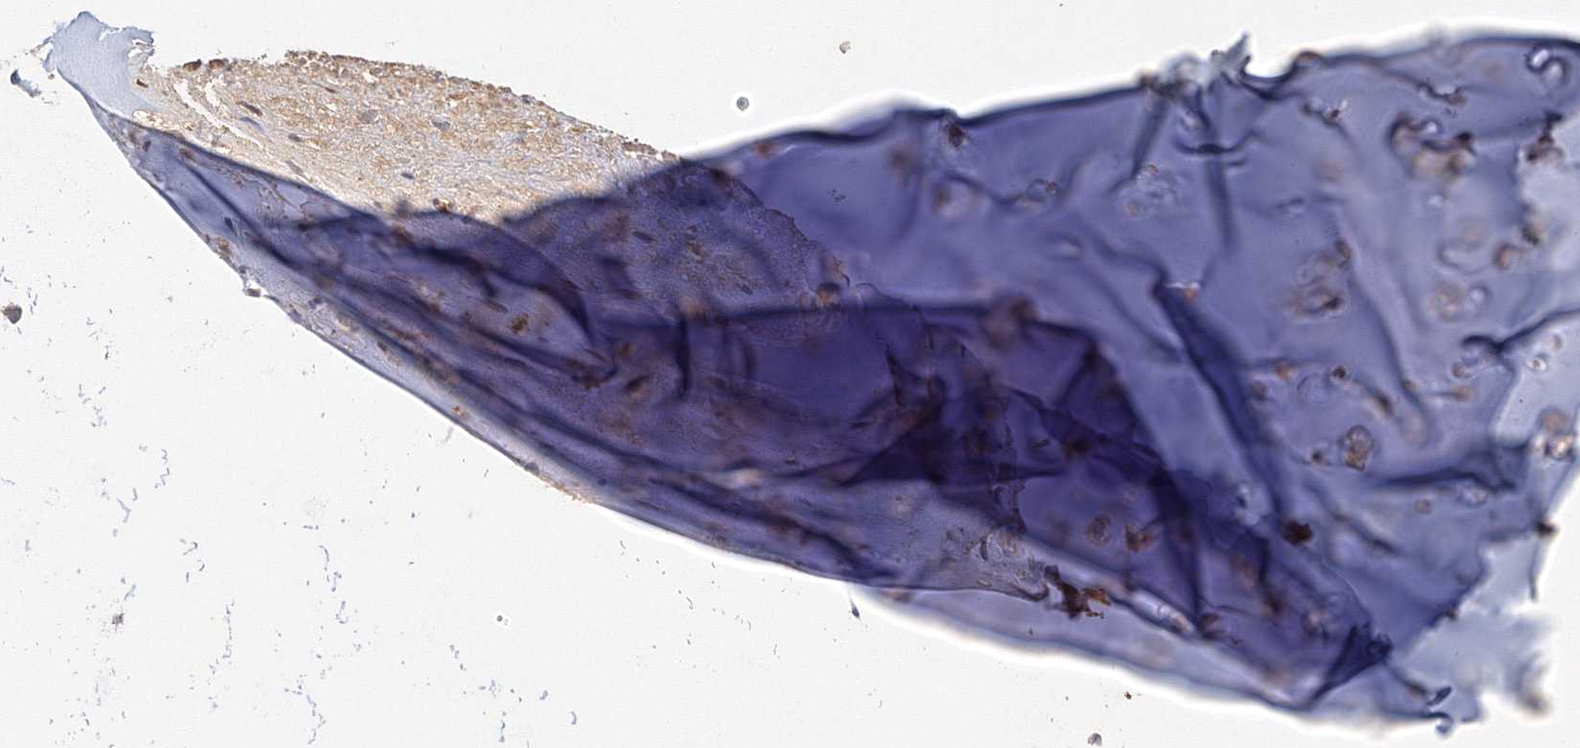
{"staining": {"intensity": "weak", "quantity": "<25%", "location": "cytoplasmic/membranous"}, "tissue": "adipose tissue", "cell_type": "Adipocytes", "image_type": "normal", "snomed": [{"axis": "morphology", "description": "Normal tissue, NOS"}, {"axis": "morphology", "description": "Basal cell carcinoma"}, {"axis": "topography", "description": "Cartilage tissue"}, {"axis": "topography", "description": "Nasopharynx"}, {"axis": "topography", "description": "Oral tissue"}], "caption": "An immunohistochemistry image of unremarkable adipose tissue is shown. There is no staining in adipocytes of adipose tissue.", "gene": "GRINA", "patient": {"sex": "female", "age": 77}}